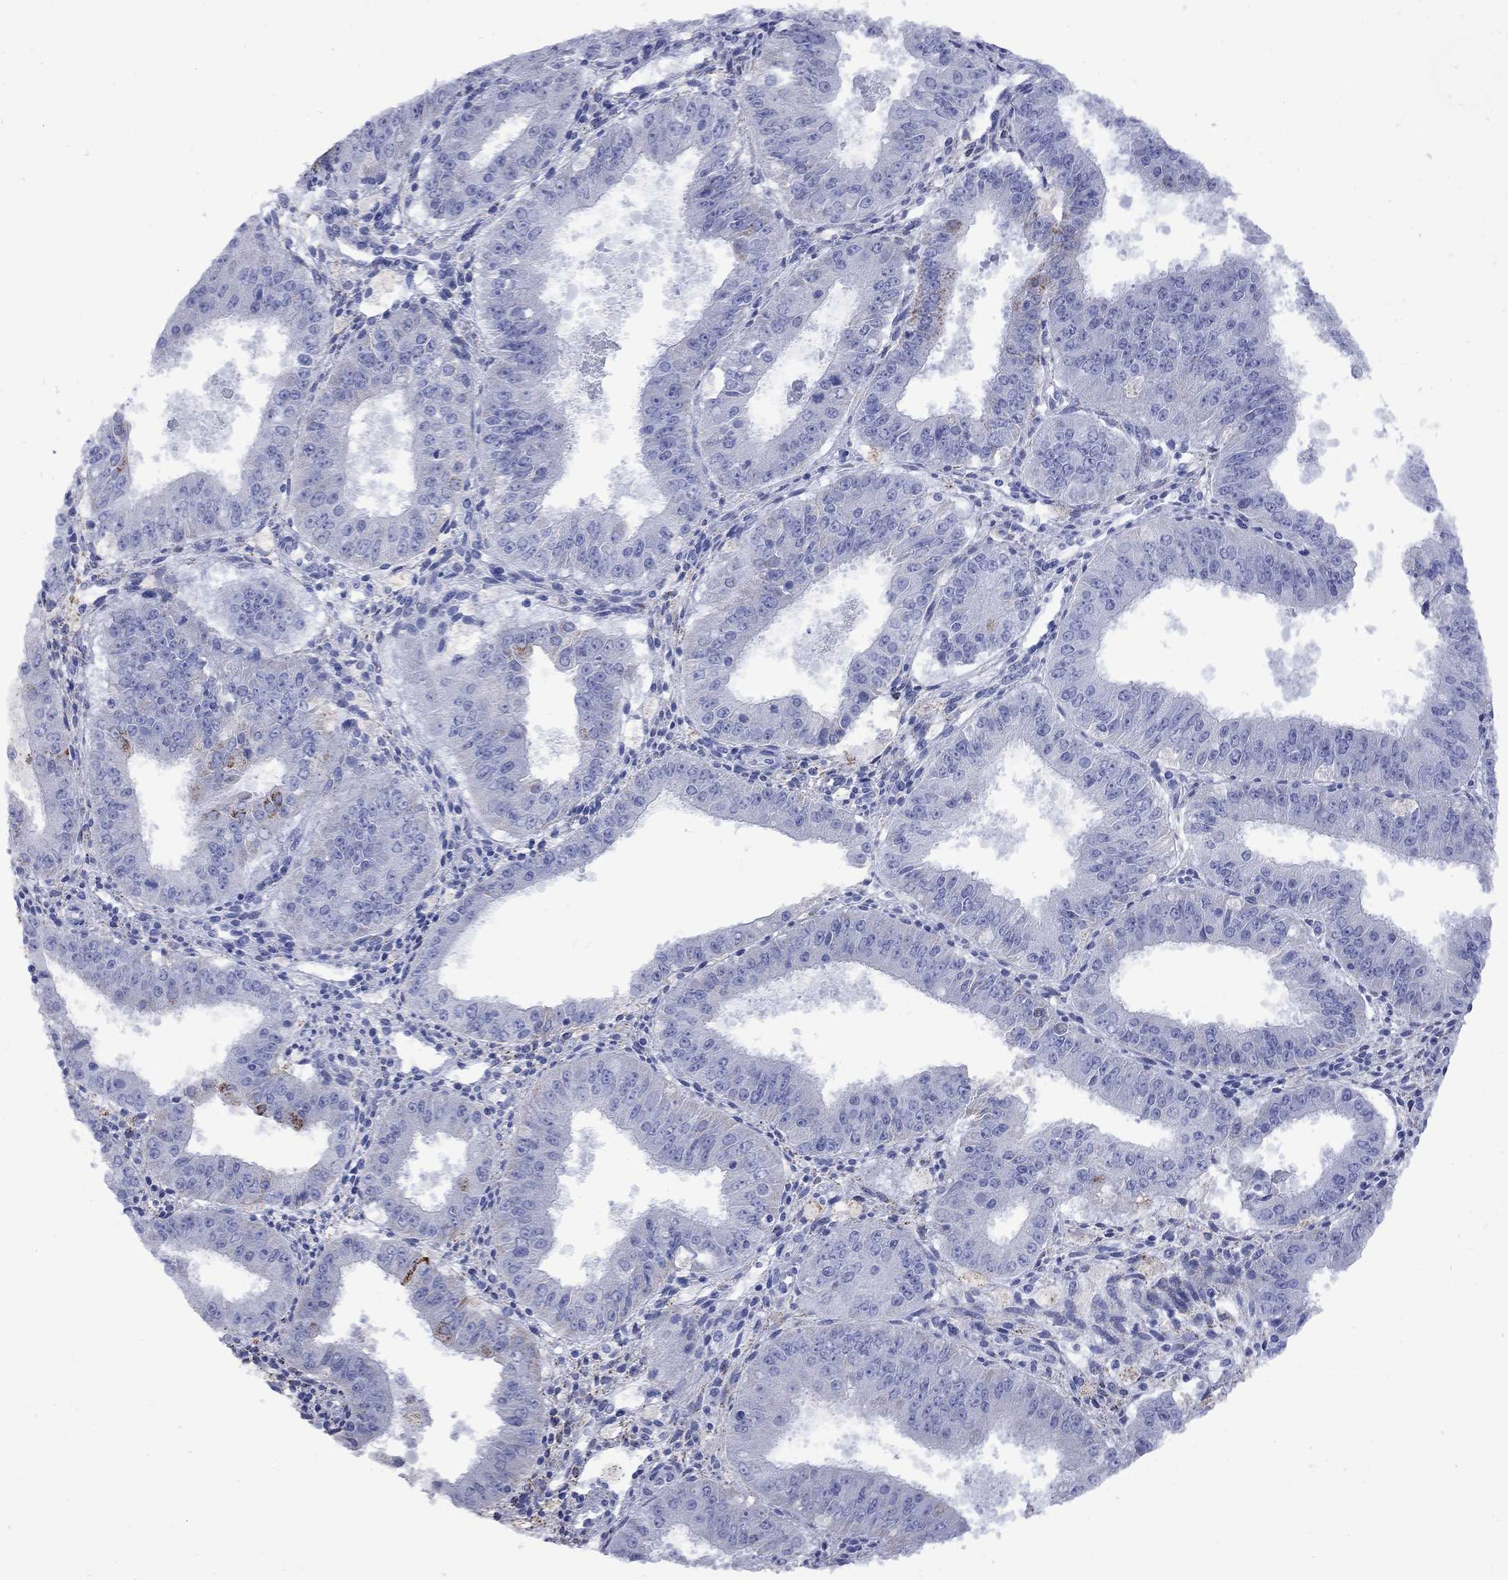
{"staining": {"intensity": "negative", "quantity": "none", "location": "none"}, "tissue": "ovarian cancer", "cell_type": "Tumor cells", "image_type": "cancer", "snomed": [{"axis": "morphology", "description": "Carcinoma, endometroid"}, {"axis": "topography", "description": "Ovary"}], "caption": "An immunohistochemistry image of ovarian endometroid carcinoma is shown. There is no staining in tumor cells of ovarian endometroid carcinoma.", "gene": "SESTD1", "patient": {"sex": "female", "age": 42}}